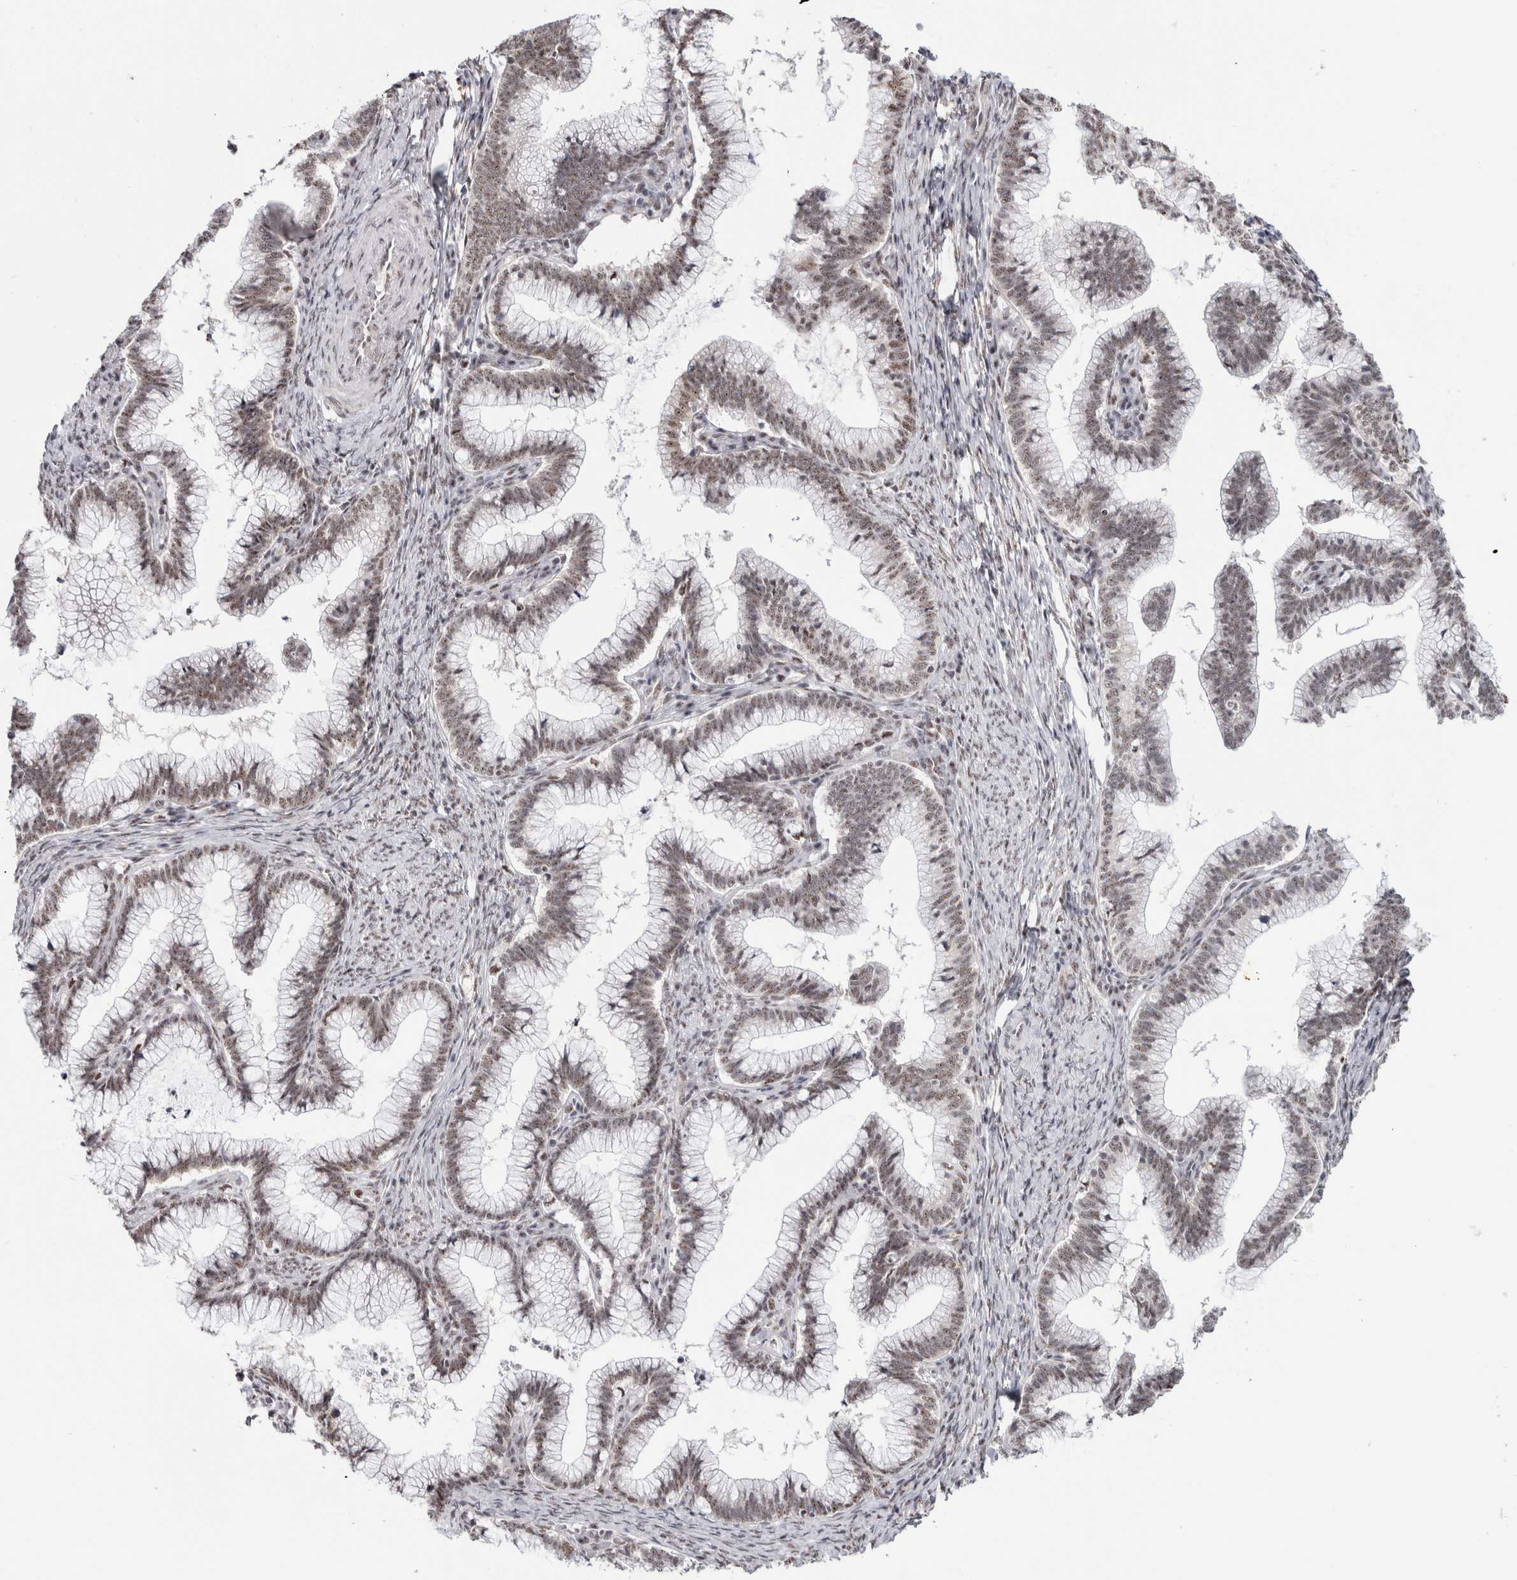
{"staining": {"intensity": "weak", "quantity": ">75%", "location": "nuclear"}, "tissue": "cervical cancer", "cell_type": "Tumor cells", "image_type": "cancer", "snomed": [{"axis": "morphology", "description": "Adenocarcinoma, NOS"}, {"axis": "topography", "description": "Cervix"}], "caption": "IHC (DAB) staining of cervical adenocarcinoma demonstrates weak nuclear protein positivity in approximately >75% of tumor cells.", "gene": "MKNK1", "patient": {"sex": "female", "age": 36}}